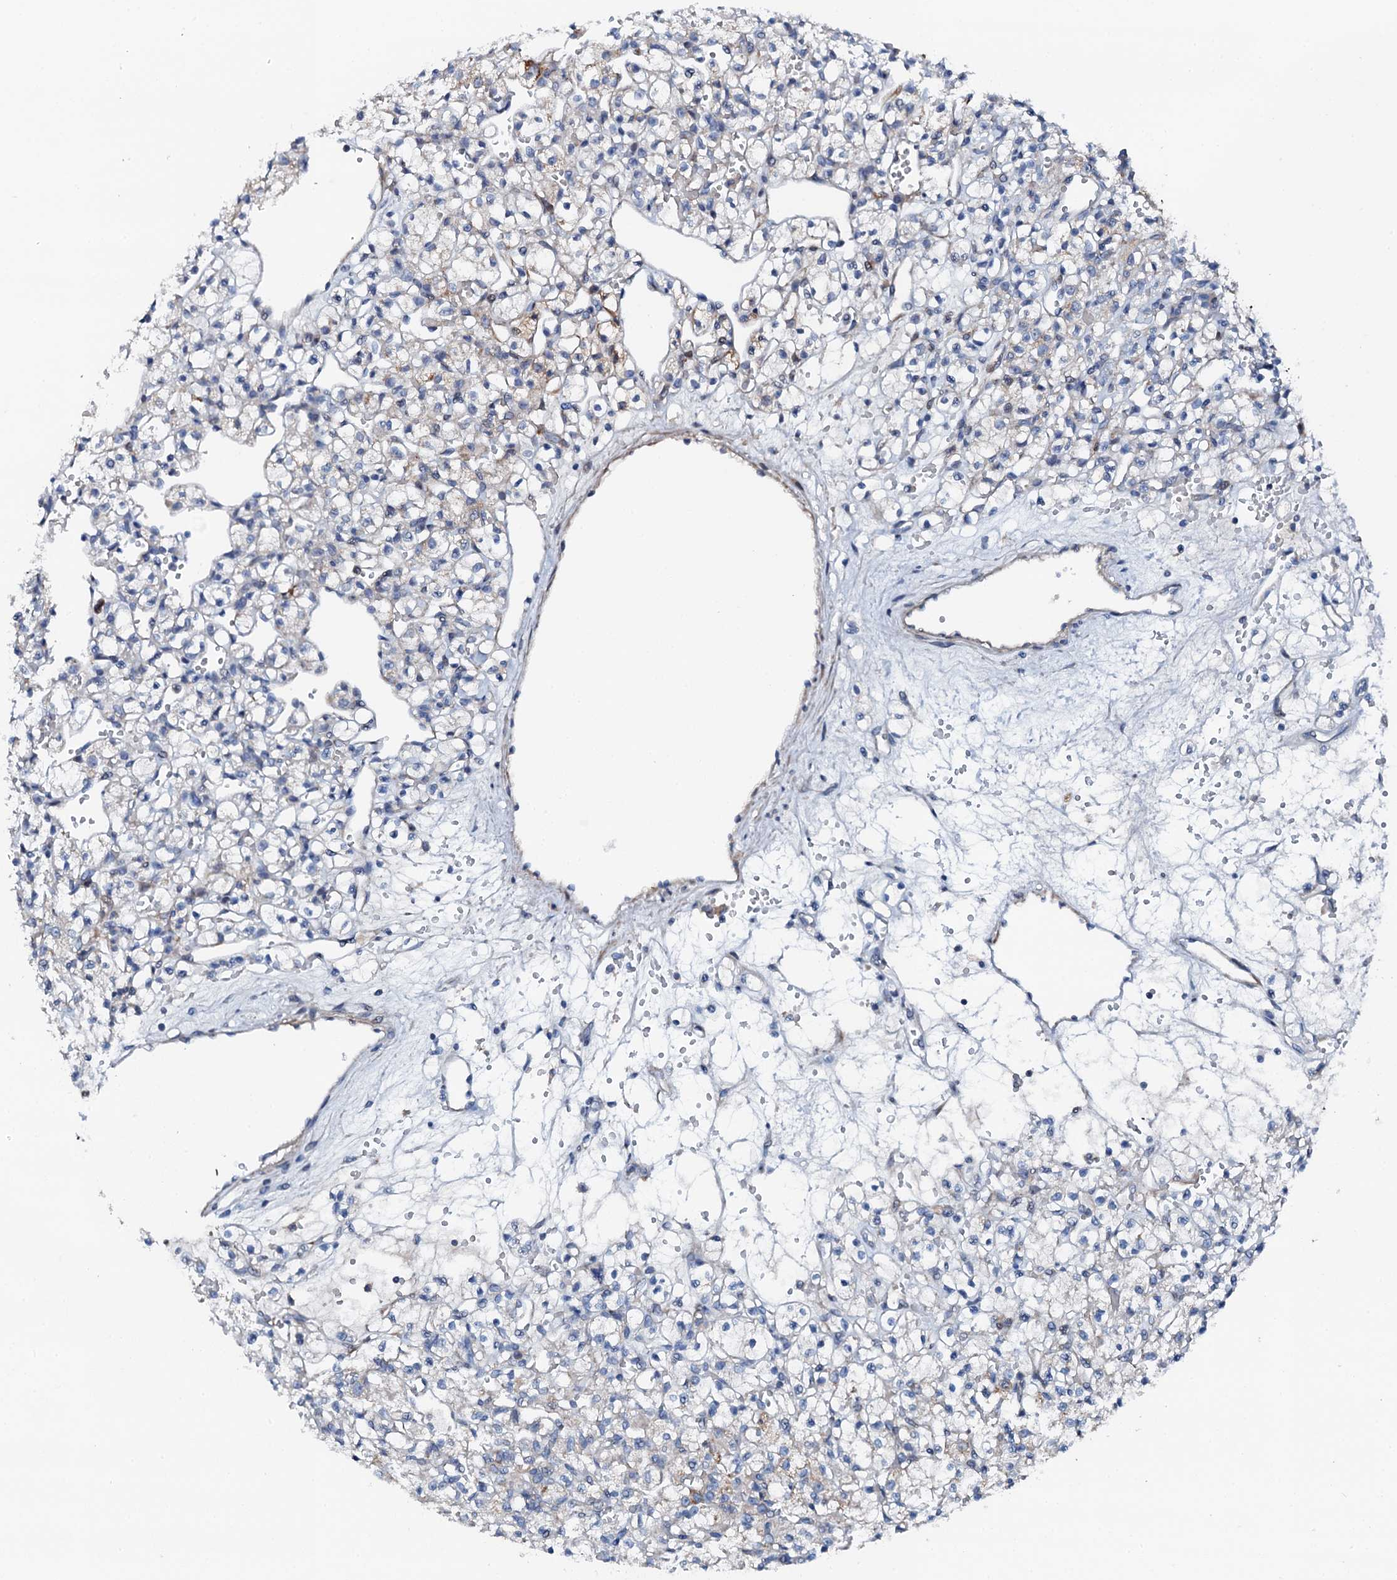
{"staining": {"intensity": "weak", "quantity": "<25%", "location": "cytoplasmic/membranous"}, "tissue": "renal cancer", "cell_type": "Tumor cells", "image_type": "cancer", "snomed": [{"axis": "morphology", "description": "Adenocarcinoma, NOS"}, {"axis": "topography", "description": "Kidney"}], "caption": "Immunohistochemistry micrograph of neoplastic tissue: renal cancer stained with DAB (3,3'-diaminobenzidine) exhibits no significant protein positivity in tumor cells. (DAB (3,3'-diaminobenzidine) IHC visualized using brightfield microscopy, high magnification).", "gene": "GFOD2", "patient": {"sex": "female", "age": 59}}